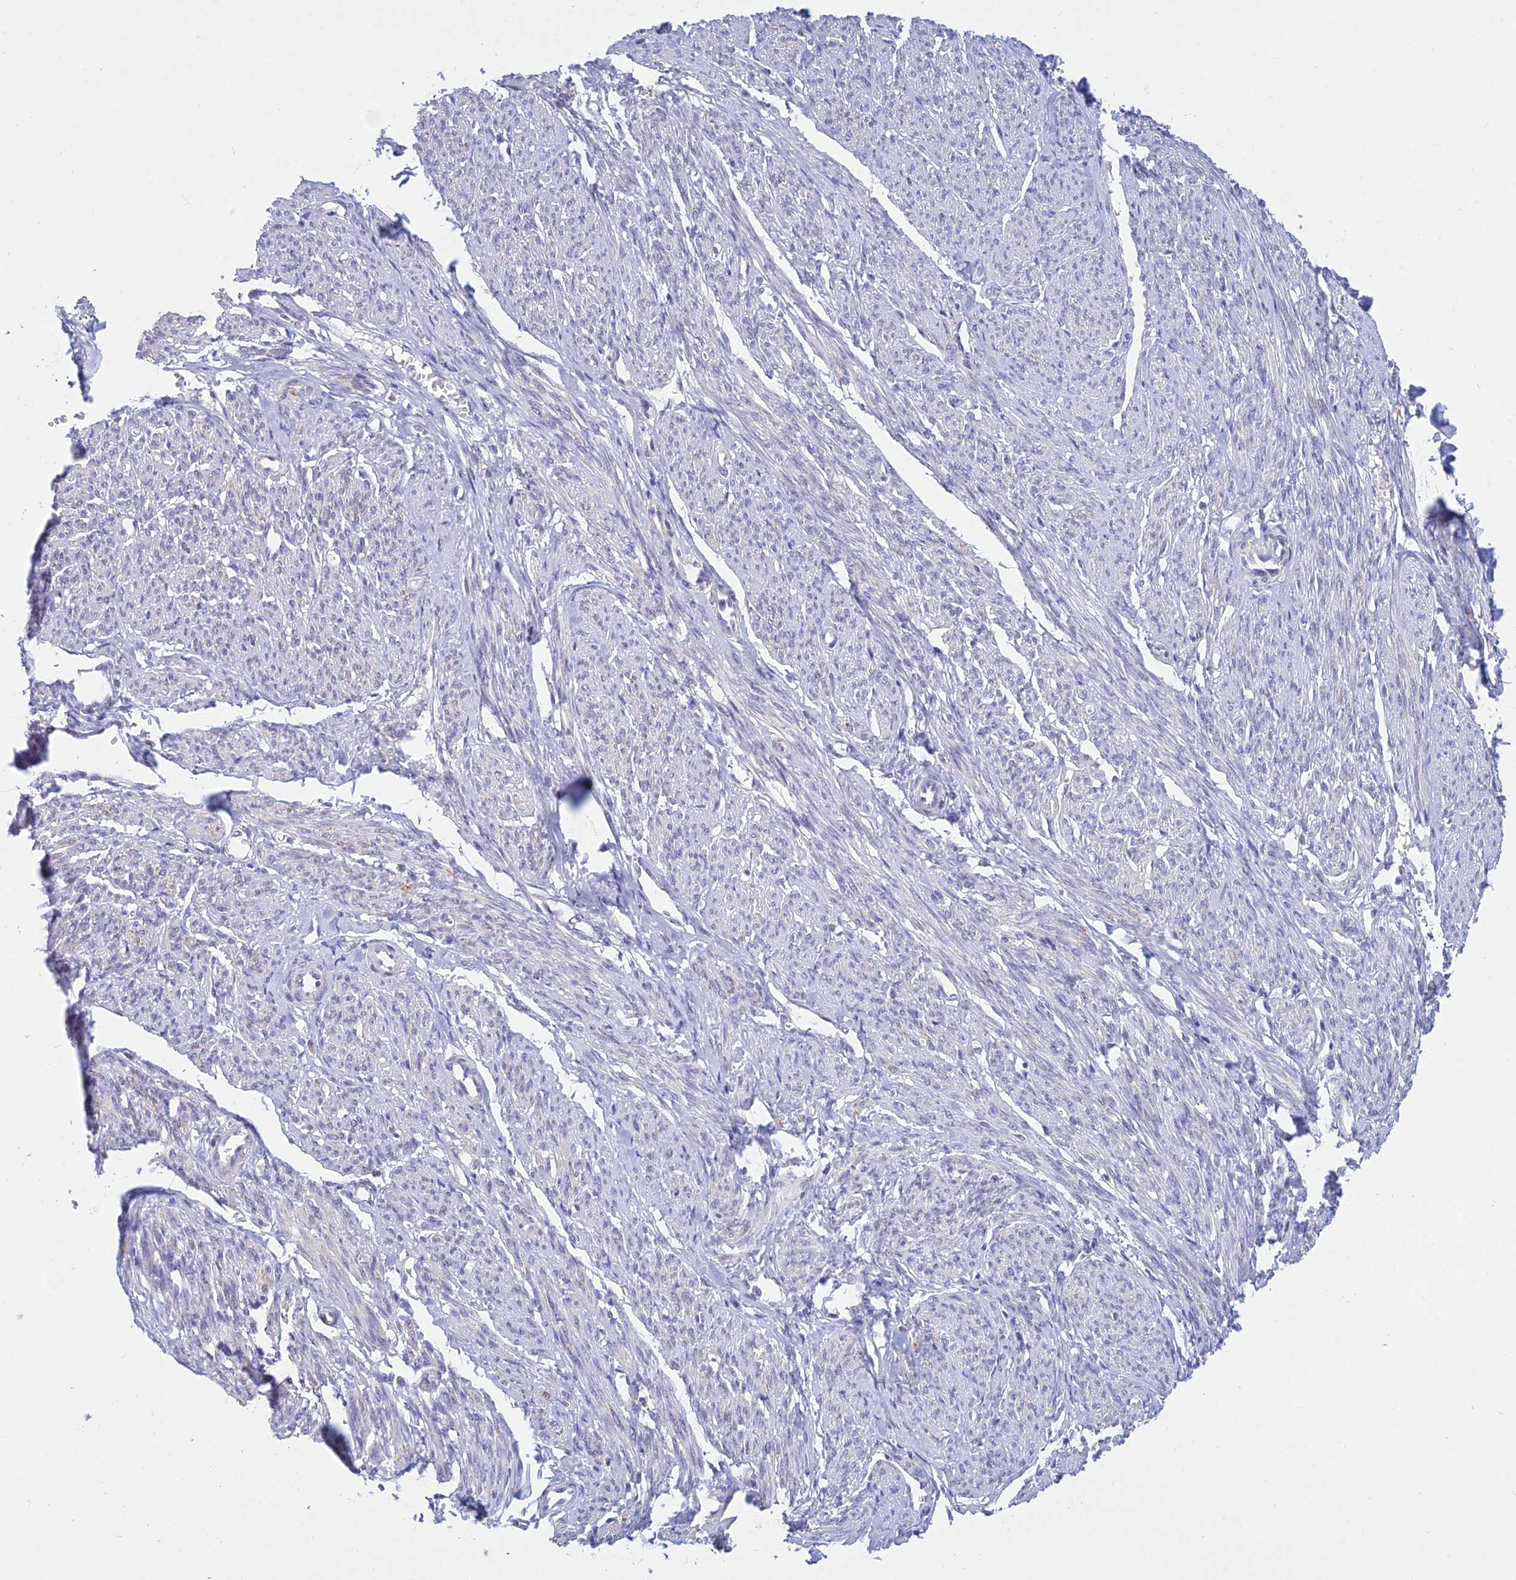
{"staining": {"intensity": "weak", "quantity": "25%-75%", "location": "nuclear"}, "tissue": "smooth muscle", "cell_type": "Smooth muscle cells", "image_type": "normal", "snomed": [{"axis": "morphology", "description": "Normal tissue, NOS"}, {"axis": "topography", "description": "Smooth muscle"}], "caption": "Human smooth muscle stained with a protein marker displays weak staining in smooth muscle cells.", "gene": "KLF14", "patient": {"sex": "female", "age": 65}}